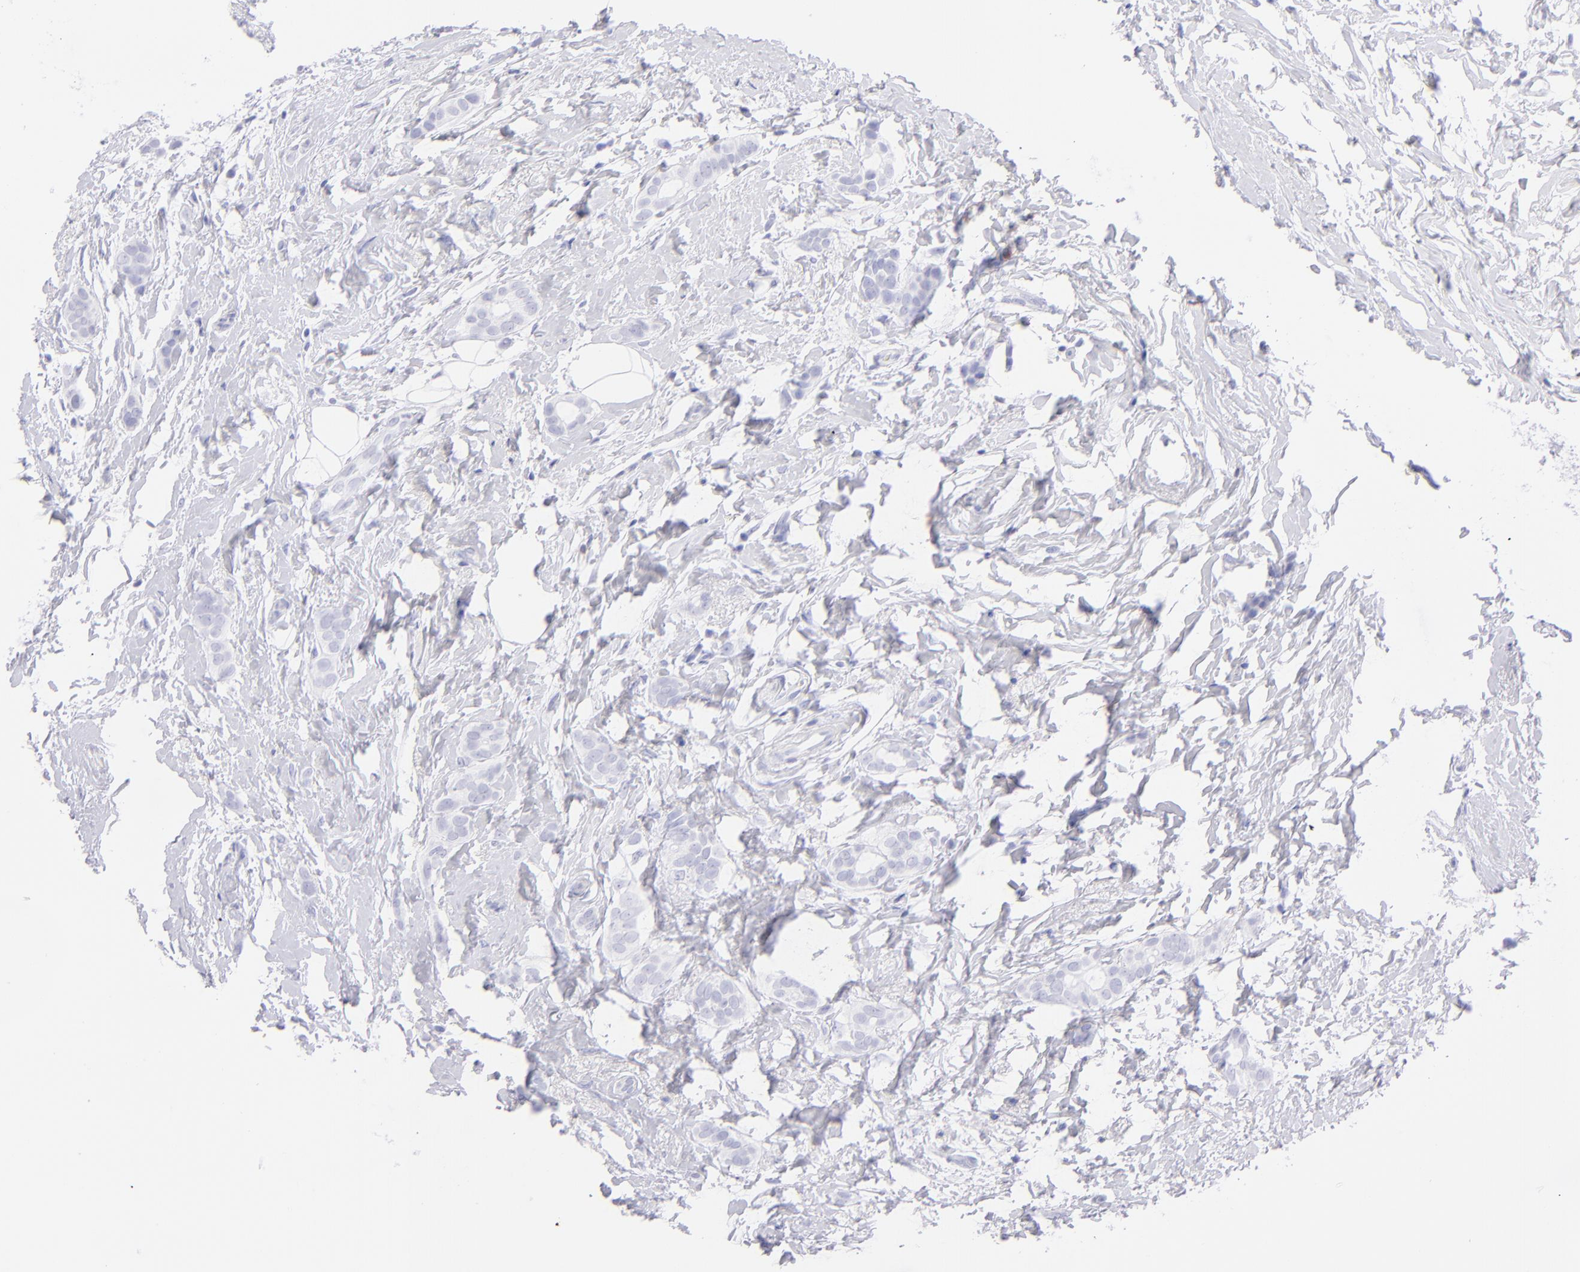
{"staining": {"intensity": "negative", "quantity": "none", "location": "none"}, "tissue": "breast cancer", "cell_type": "Tumor cells", "image_type": "cancer", "snomed": [{"axis": "morphology", "description": "Duct carcinoma"}, {"axis": "topography", "description": "Breast"}], "caption": "Histopathology image shows no significant protein staining in tumor cells of breast cancer.", "gene": "CD72", "patient": {"sex": "female", "age": 54}}